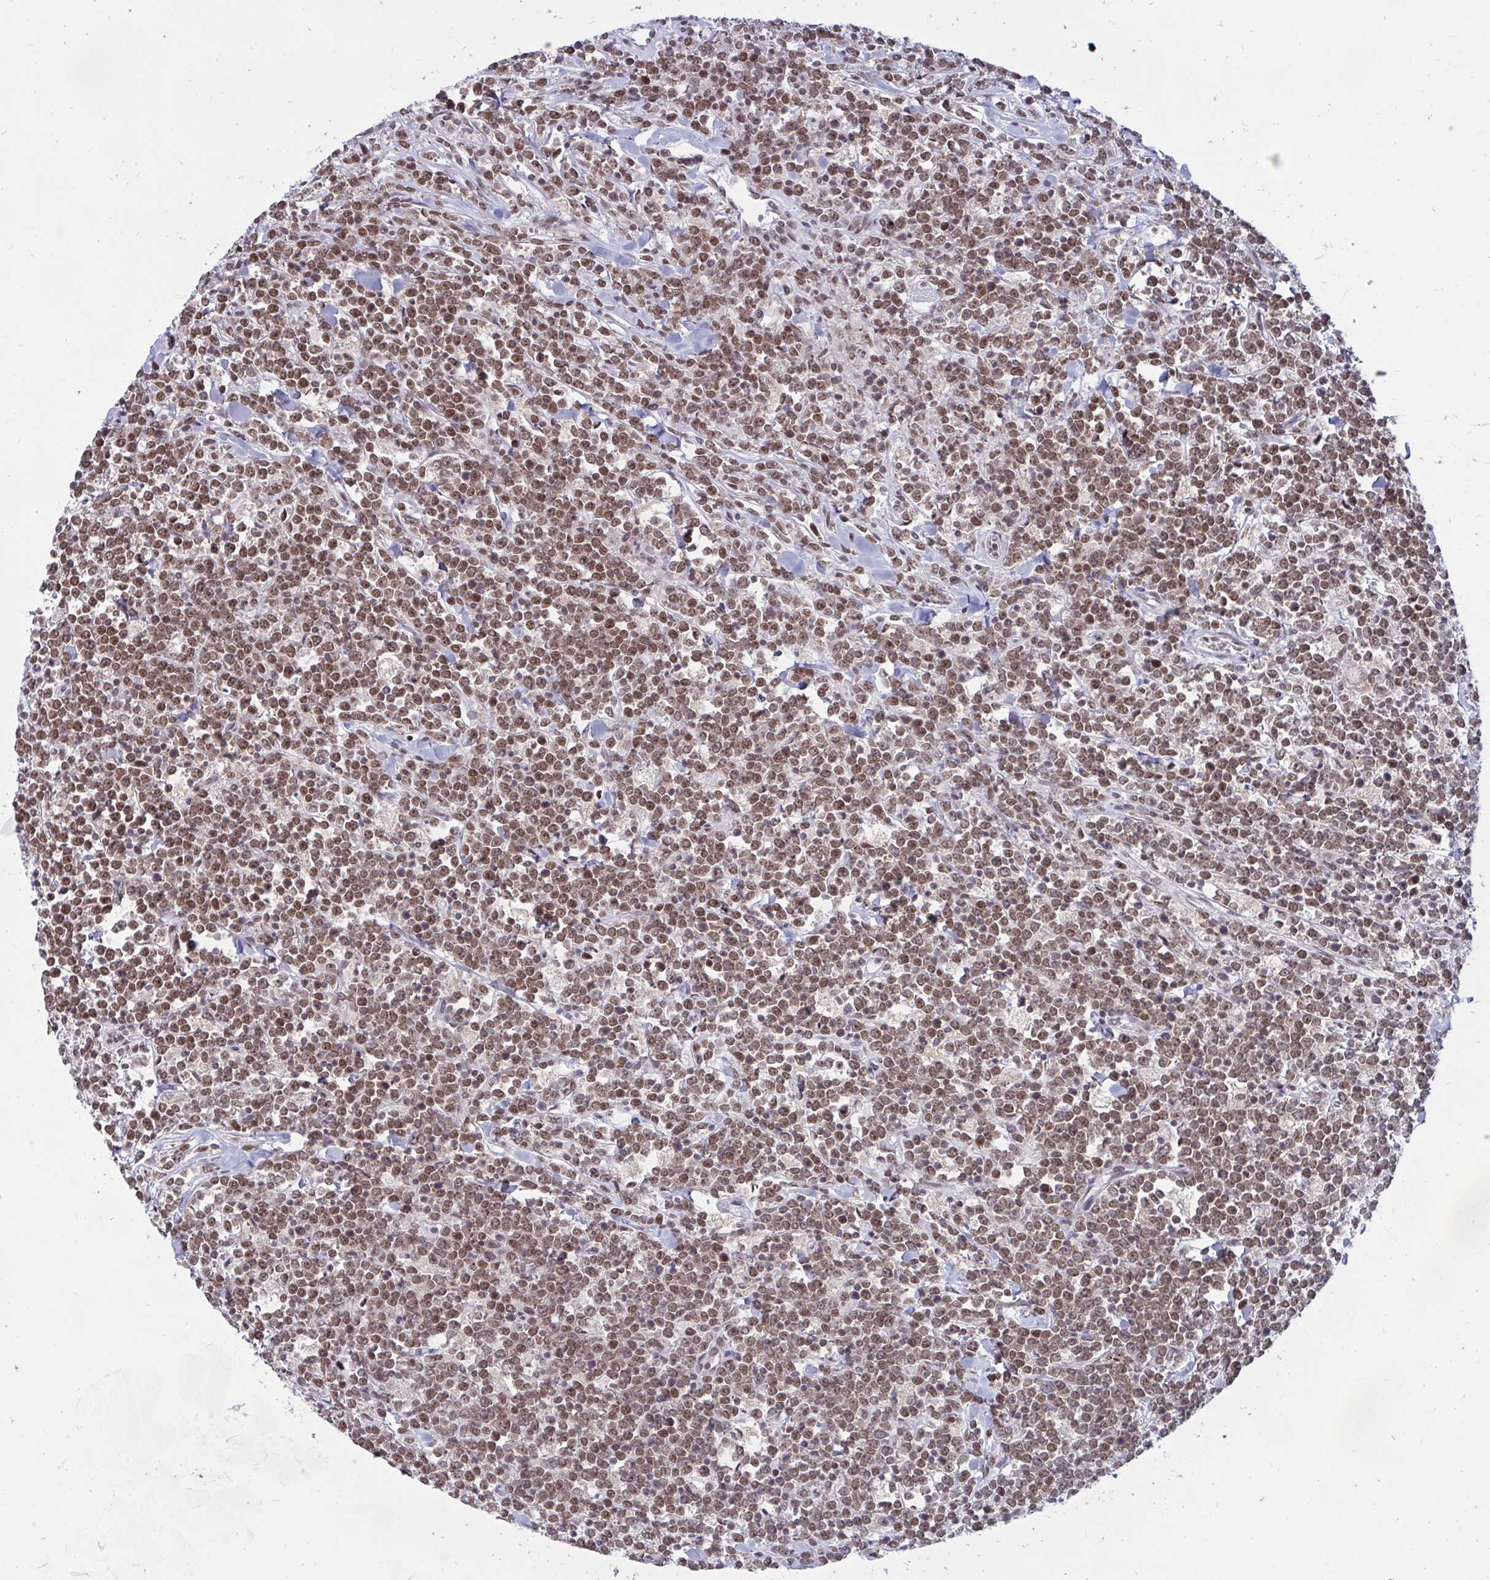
{"staining": {"intensity": "moderate", "quantity": ">75%", "location": "nuclear"}, "tissue": "lymphoma", "cell_type": "Tumor cells", "image_type": "cancer", "snomed": [{"axis": "morphology", "description": "Malignant lymphoma, non-Hodgkin's type, High grade"}, {"axis": "topography", "description": "Small intestine"}, {"axis": "topography", "description": "Colon"}], "caption": "Lymphoma stained with IHC reveals moderate nuclear staining in about >75% of tumor cells.", "gene": "PHF10", "patient": {"sex": "male", "age": 8}}